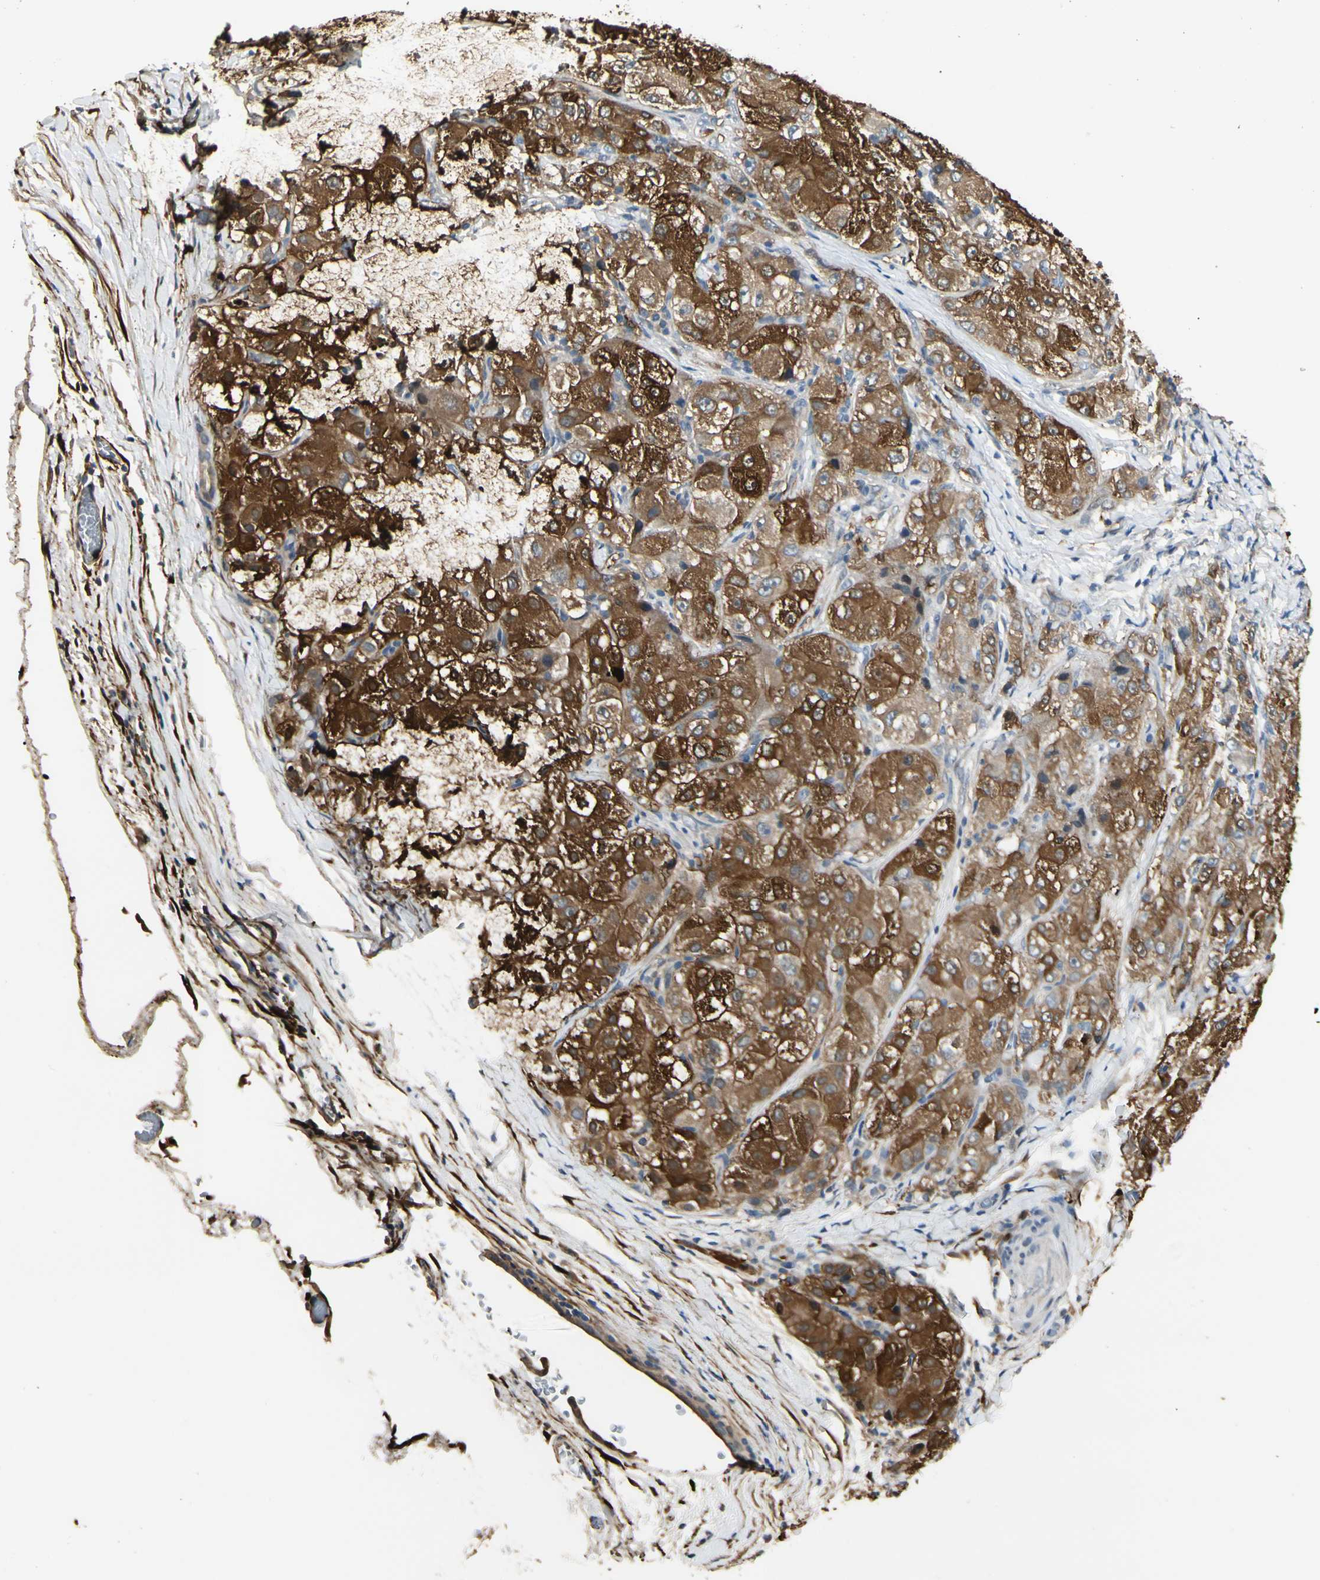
{"staining": {"intensity": "strong", "quantity": ">75%", "location": "cytoplasmic/membranous,nuclear"}, "tissue": "liver cancer", "cell_type": "Tumor cells", "image_type": "cancer", "snomed": [{"axis": "morphology", "description": "Carcinoma, Hepatocellular, NOS"}, {"axis": "topography", "description": "Liver"}], "caption": "Immunohistochemical staining of human liver cancer (hepatocellular carcinoma) displays high levels of strong cytoplasmic/membranous and nuclear positivity in about >75% of tumor cells.", "gene": "GNE", "patient": {"sex": "male", "age": 80}}